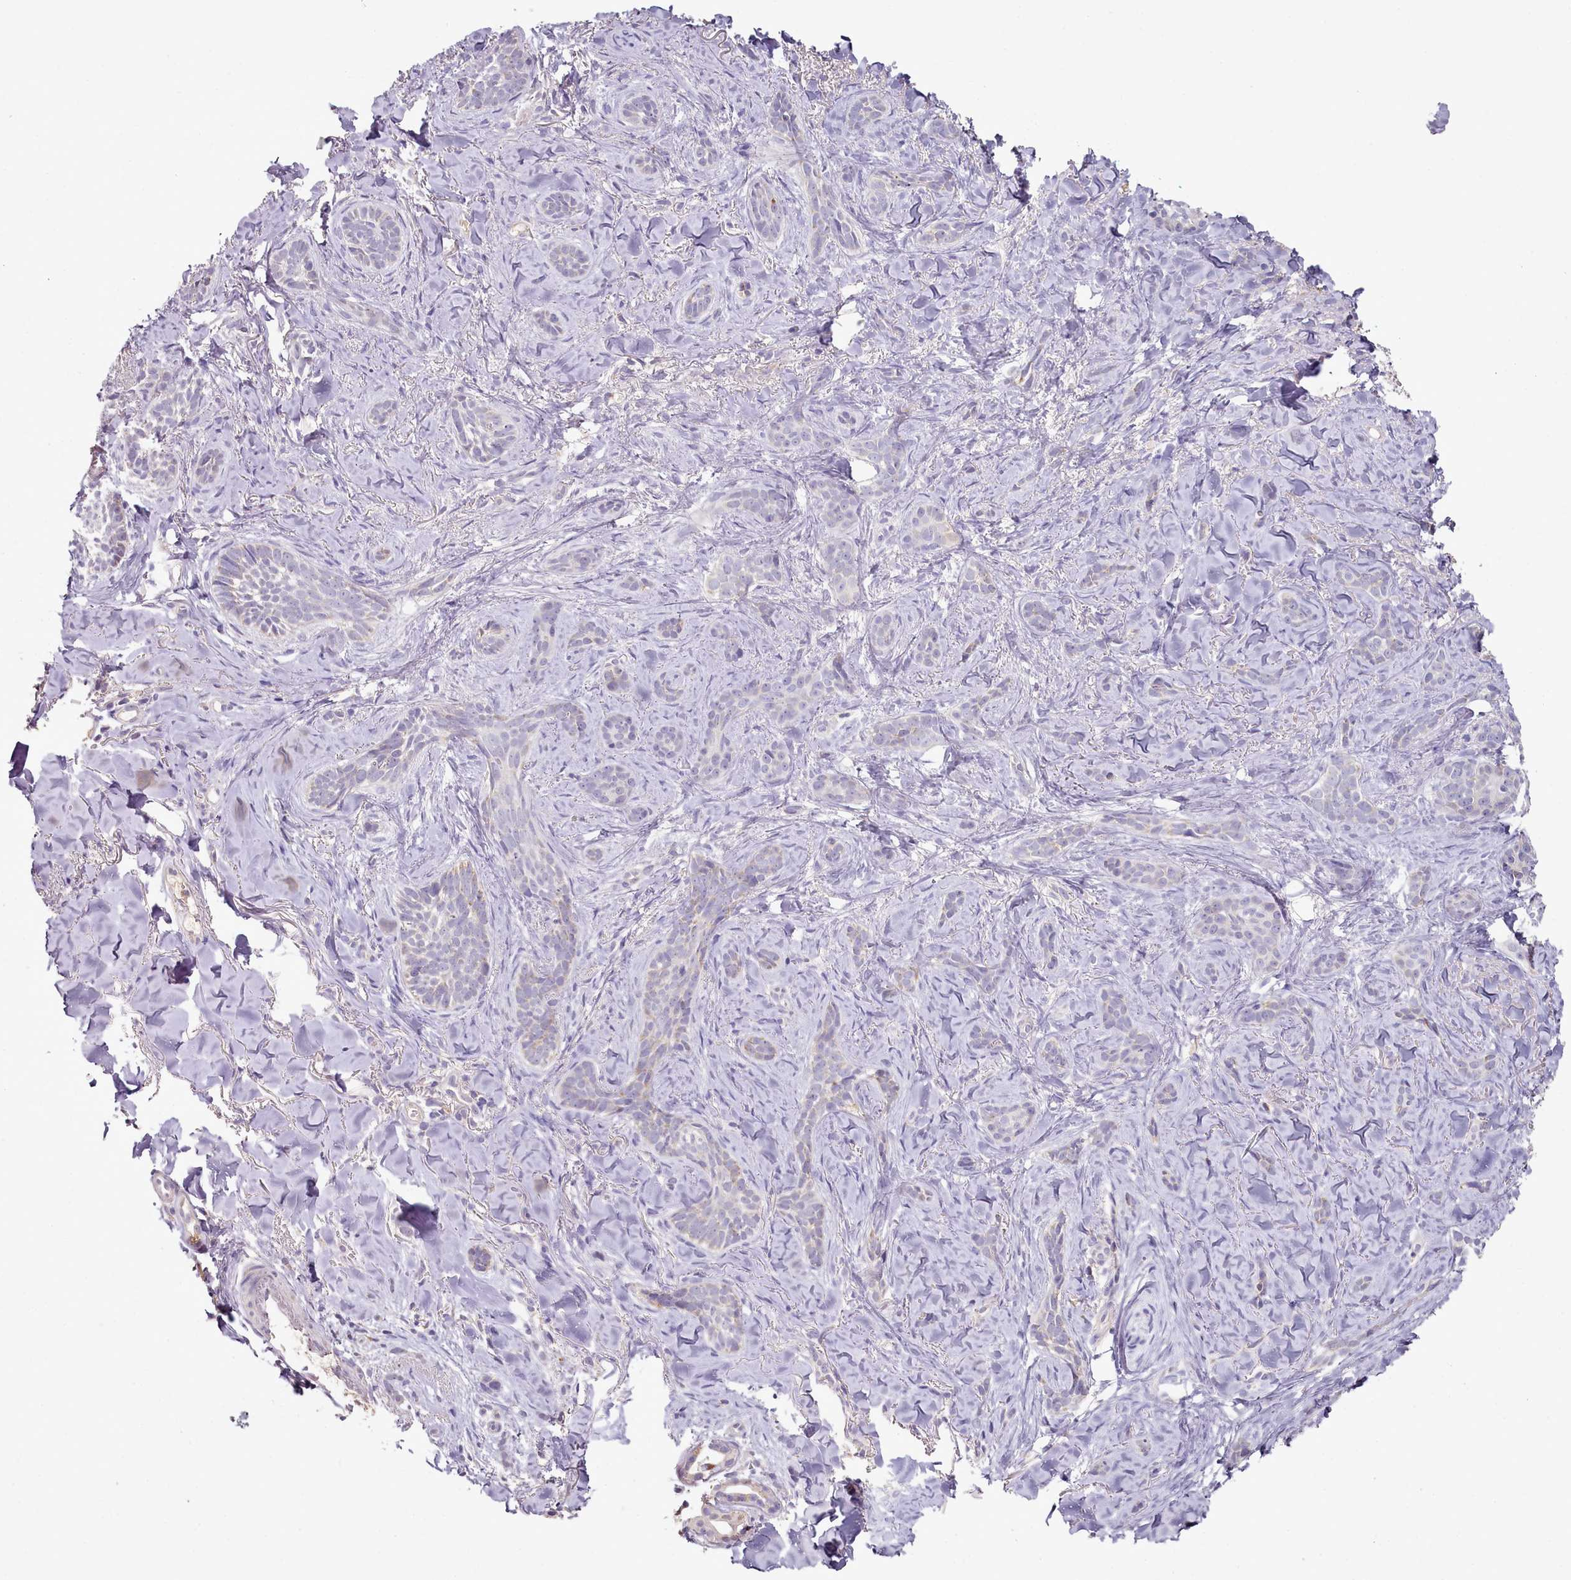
{"staining": {"intensity": "negative", "quantity": "none", "location": "none"}, "tissue": "skin cancer", "cell_type": "Tumor cells", "image_type": "cancer", "snomed": [{"axis": "morphology", "description": "Basal cell carcinoma"}, {"axis": "topography", "description": "Skin"}], "caption": "An immunohistochemistry photomicrograph of skin cancer (basal cell carcinoma) is shown. There is no staining in tumor cells of skin cancer (basal cell carcinoma).", "gene": "ACSS1", "patient": {"sex": "female", "age": 55}}